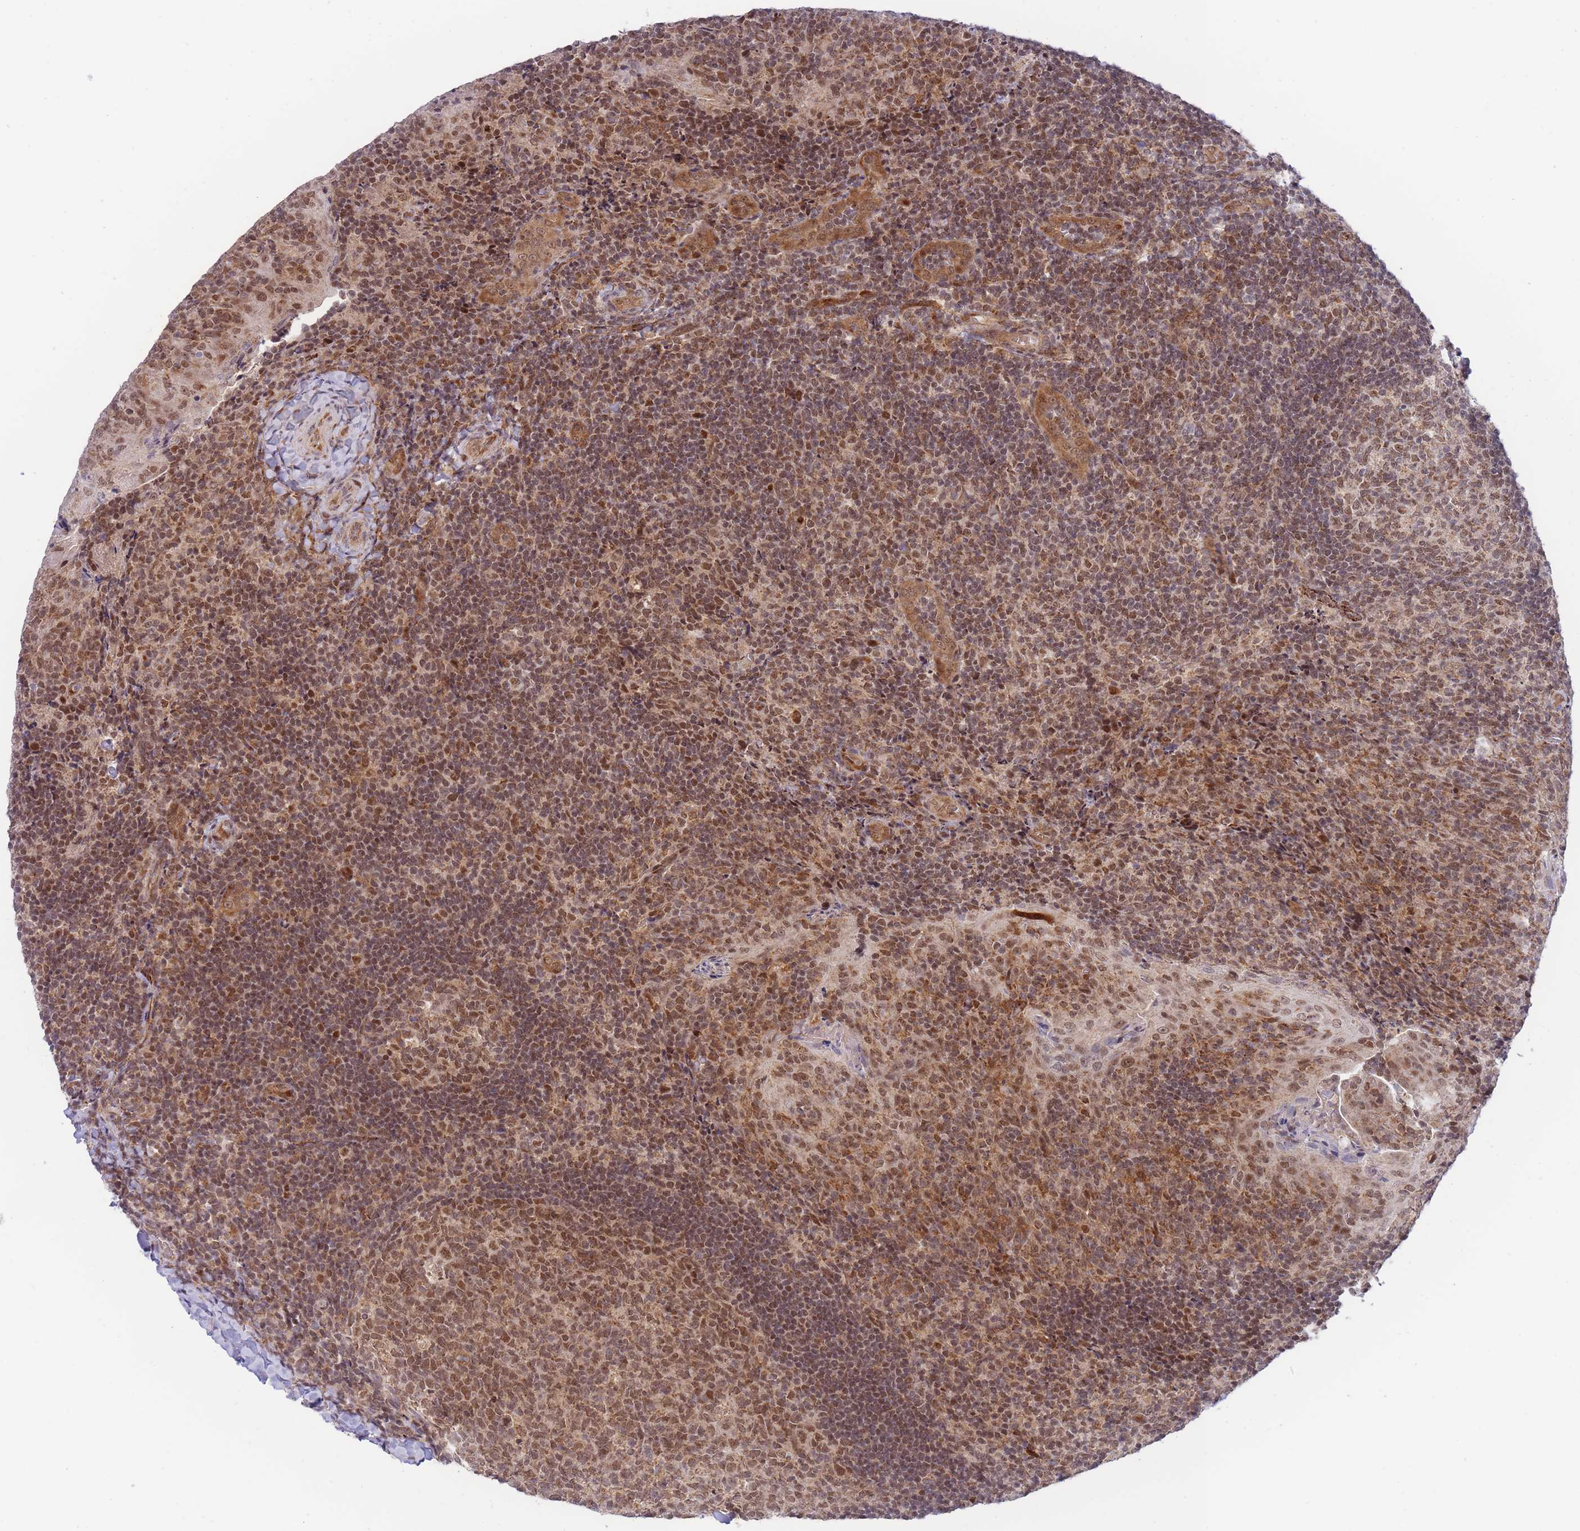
{"staining": {"intensity": "moderate", "quantity": ">75%", "location": "nuclear"}, "tissue": "tonsil", "cell_type": "Germinal center cells", "image_type": "normal", "snomed": [{"axis": "morphology", "description": "Normal tissue, NOS"}, {"axis": "topography", "description": "Tonsil"}], "caption": "Protein positivity by IHC demonstrates moderate nuclear expression in about >75% of germinal center cells in normal tonsil.", "gene": "BOD1L1", "patient": {"sex": "male", "age": 17}}